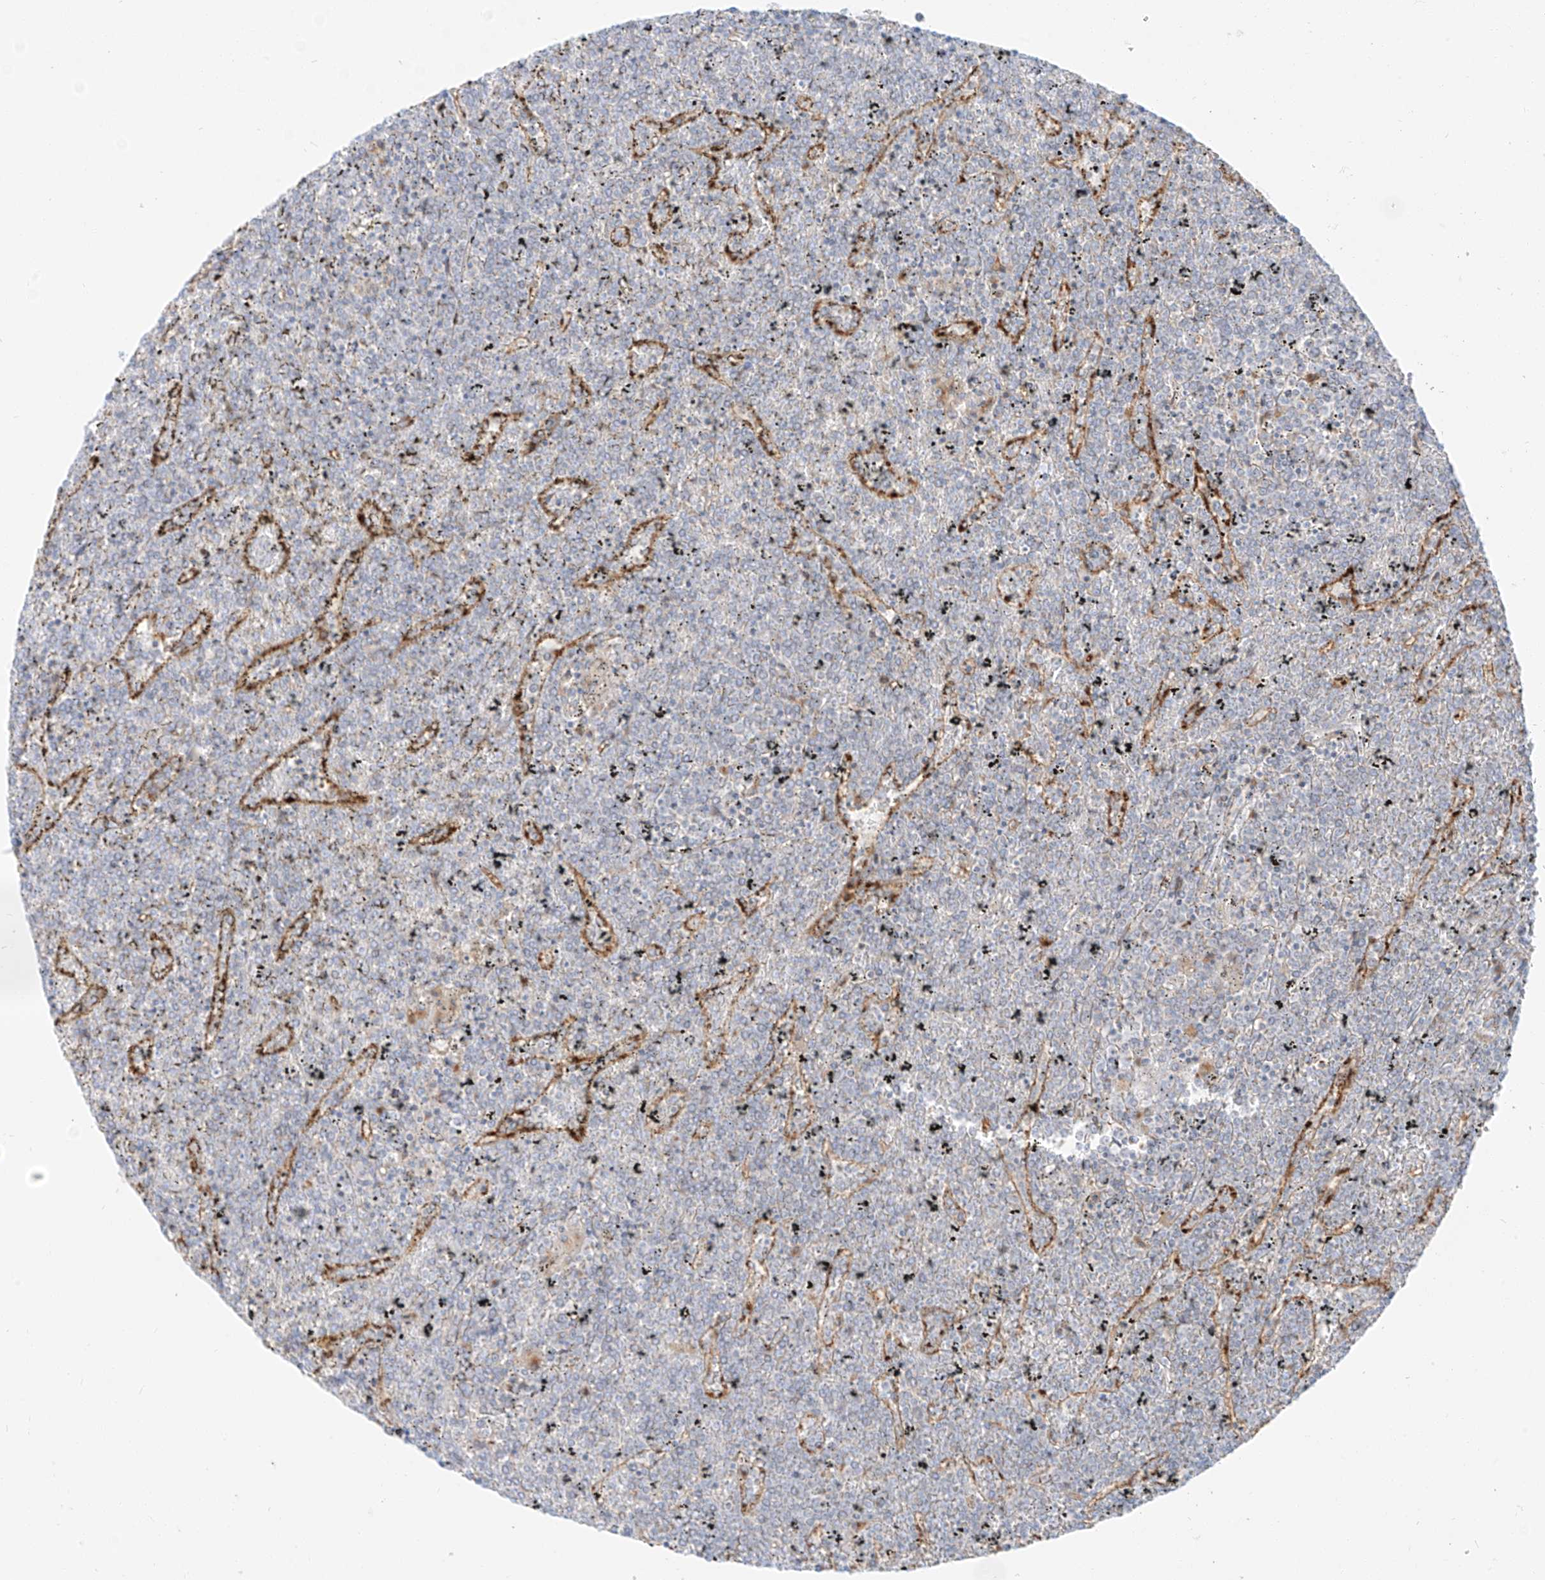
{"staining": {"intensity": "negative", "quantity": "none", "location": "none"}, "tissue": "lymphoma", "cell_type": "Tumor cells", "image_type": "cancer", "snomed": [{"axis": "morphology", "description": "Malignant lymphoma, non-Hodgkin's type, Low grade"}, {"axis": "topography", "description": "Spleen"}], "caption": "Tumor cells are negative for protein expression in human lymphoma.", "gene": "SLC35F6", "patient": {"sex": "female", "age": 19}}